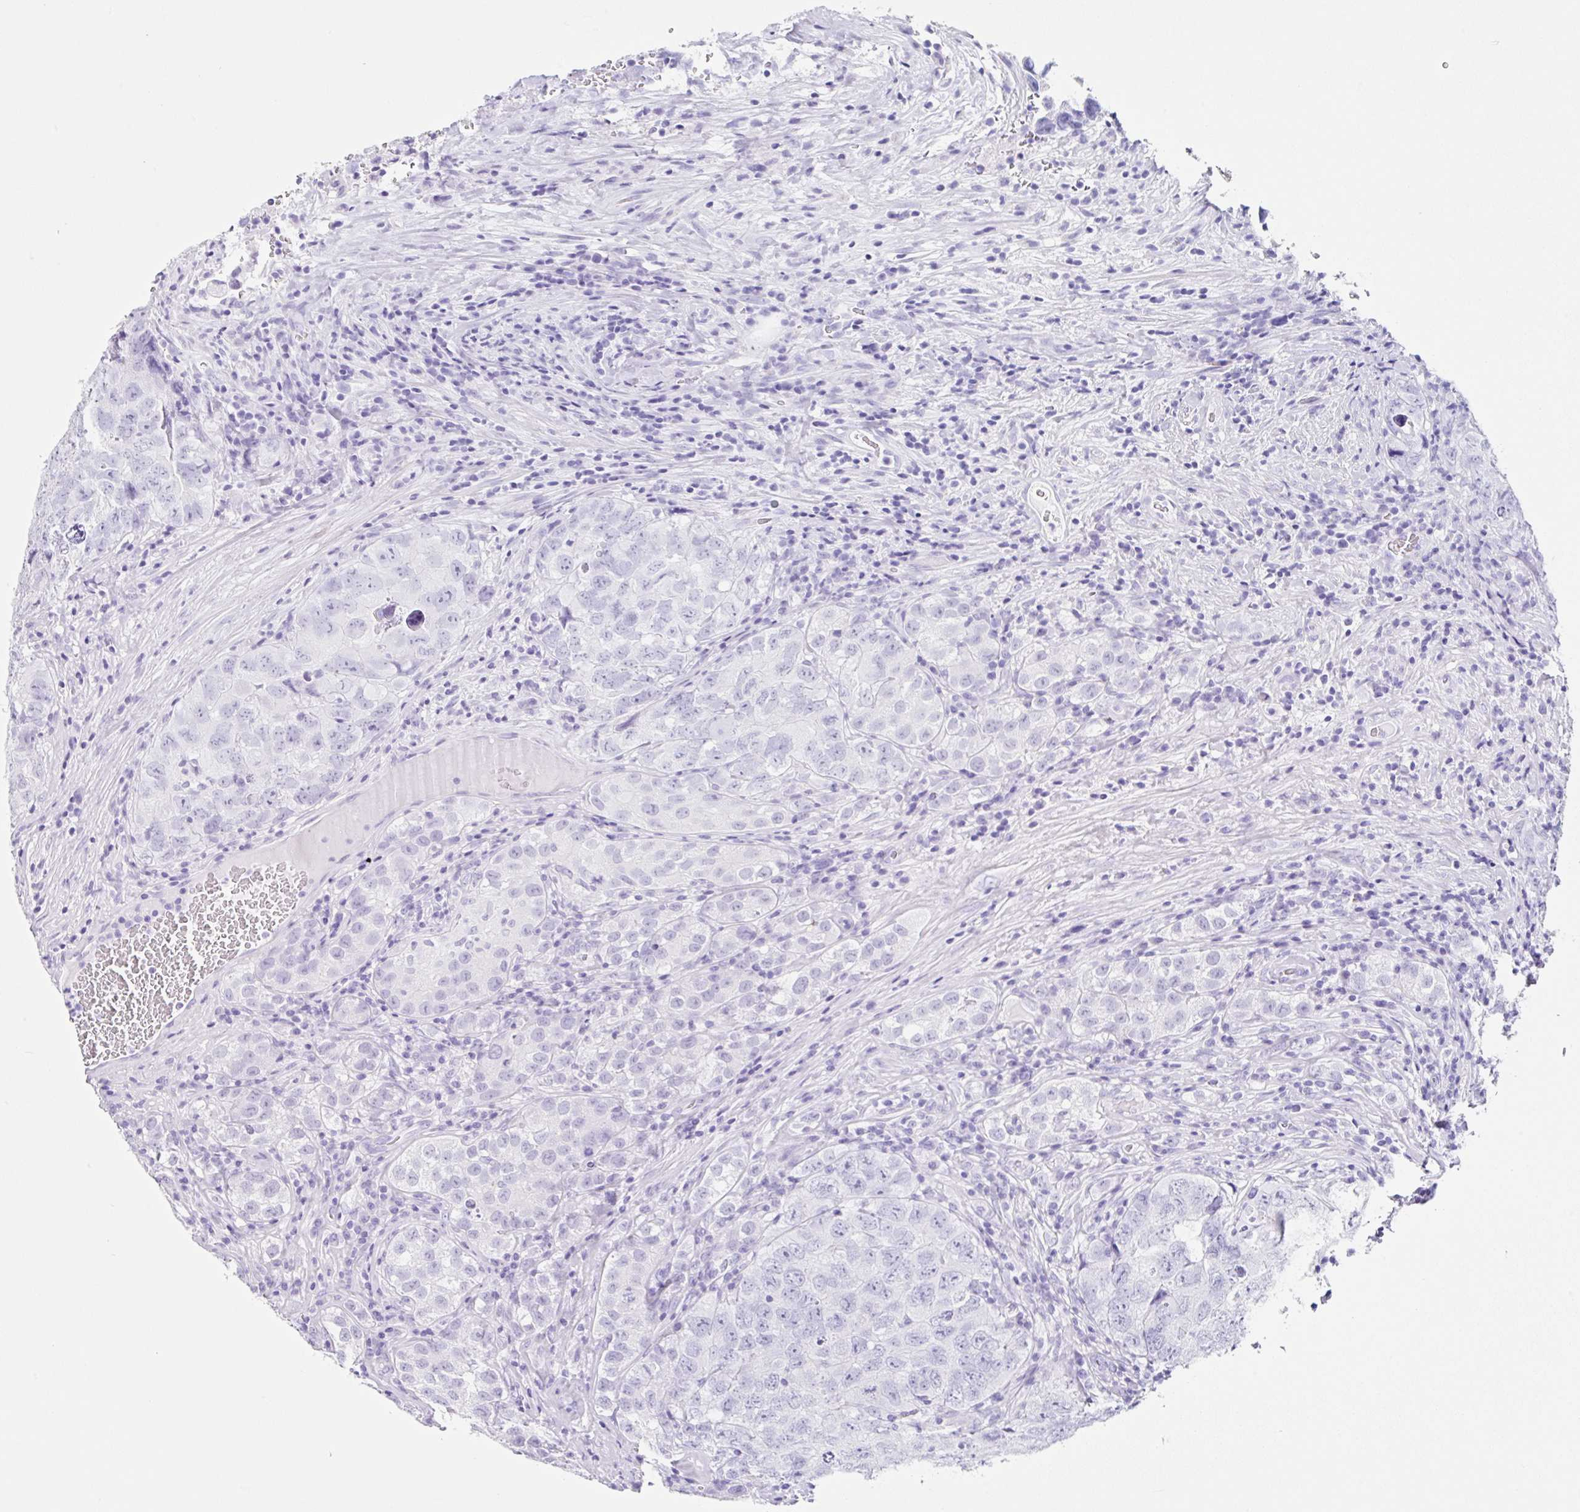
{"staining": {"intensity": "negative", "quantity": "none", "location": "none"}, "tissue": "testis cancer", "cell_type": "Tumor cells", "image_type": "cancer", "snomed": [{"axis": "morphology", "description": "Seminoma, NOS"}, {"axis": "morphology", "description": "Carcinoma, Embryonal, NOS"}, {"axis": "topography", "description": "Testis"}], "caption": "Tumor cells show no significant protein staining in testis embryonal carcinoma.", "gene": "CLDND2", "patient": {"sex": "male", "age": 43}}